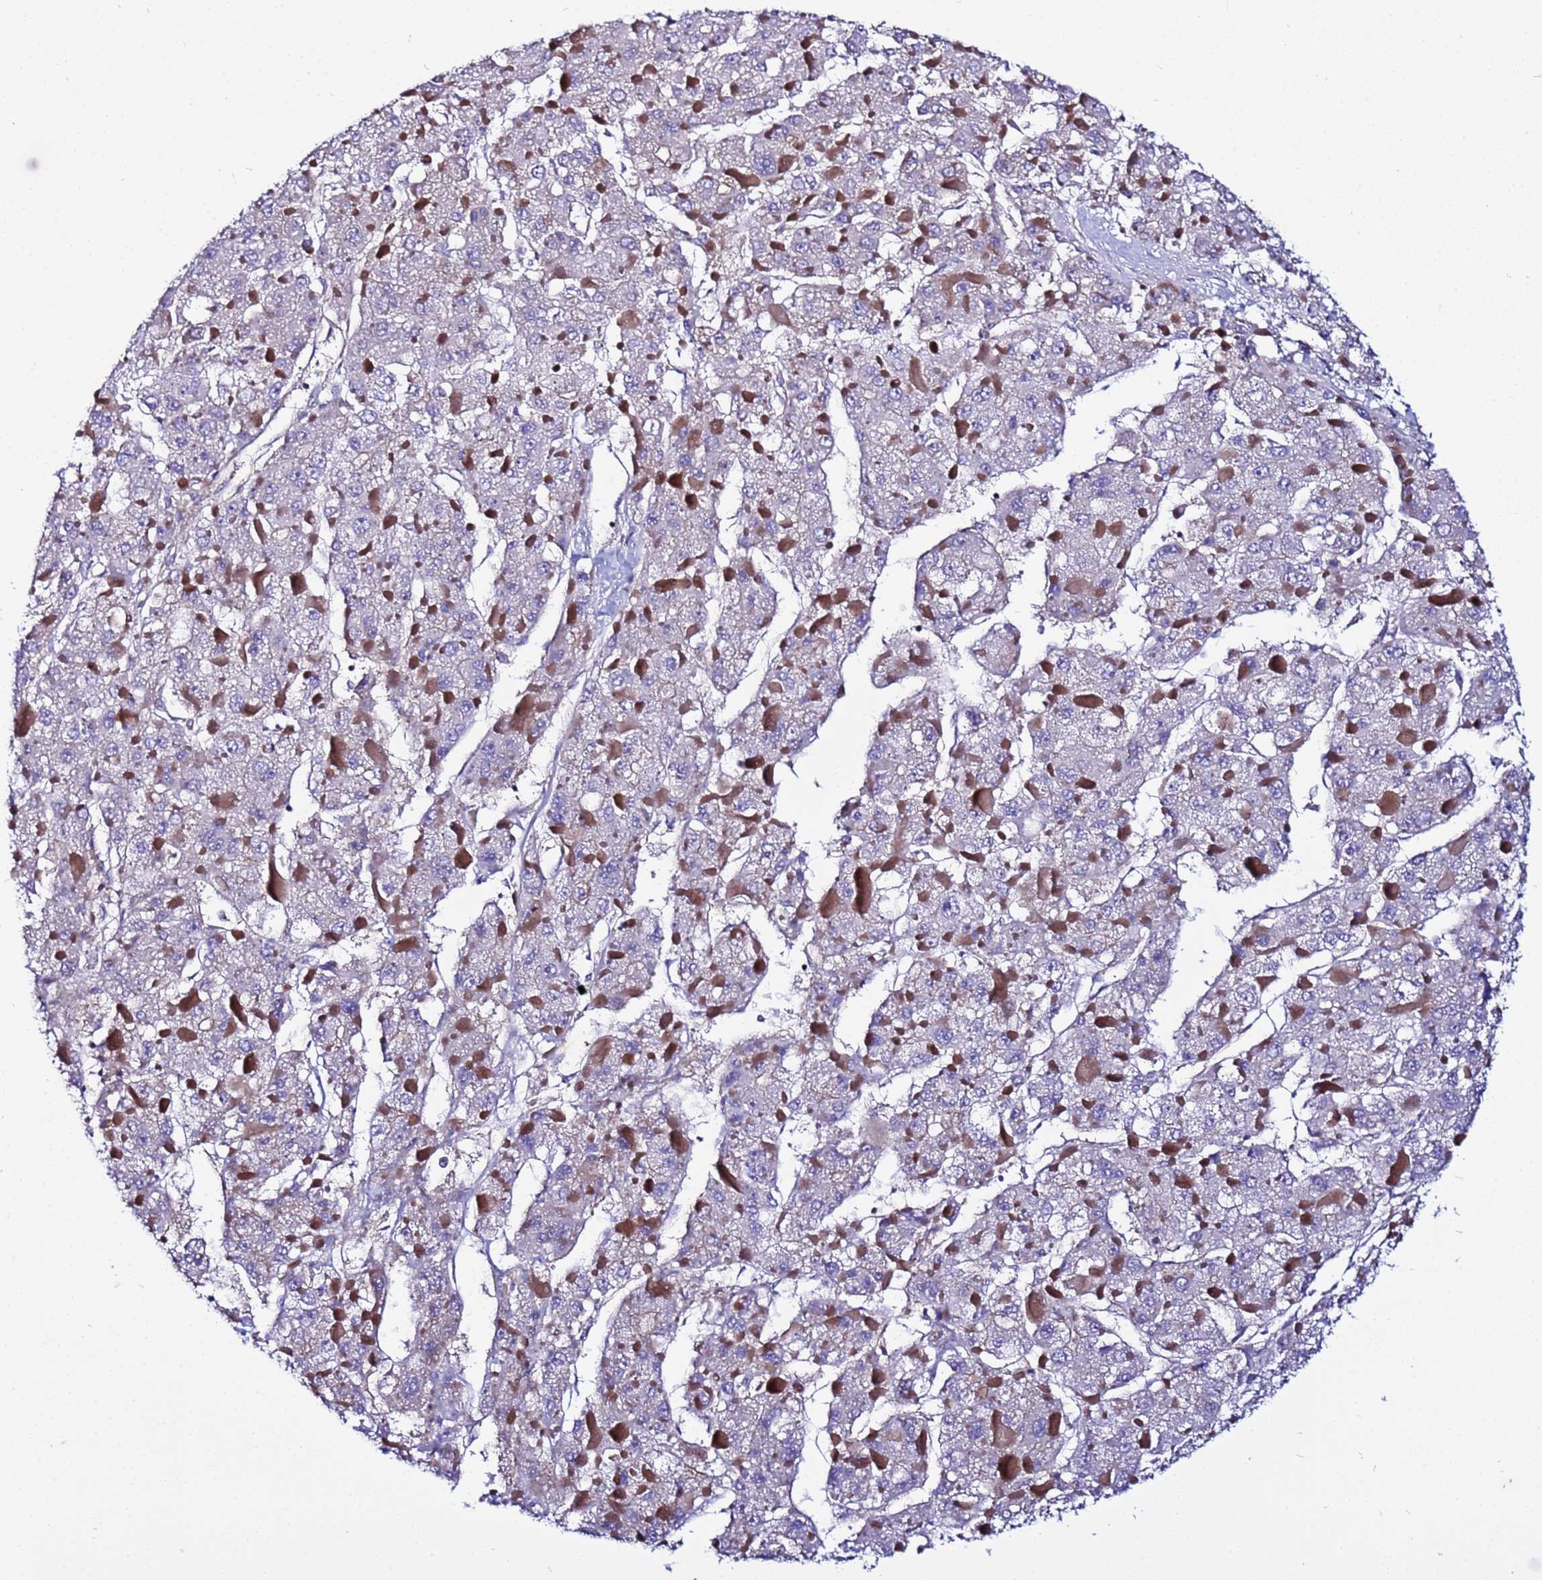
{"staining": {"intensity": "negative", "quantity": "none", "location": "none"}, "tissue": "liver cancer", "cell_type": "Tumor cells", "image_type": "cancer", "snomed": [{"axis": "morphology", "description": "Carcinoma, Hepatocellular, NOS"}, {"axis": "topography", "description": "Liver"}], "caption": "A high-resolution image shows immunohistochemistry (IHC) staining of liver cancer (hepatocellular carcinoma), which demonstrates no significant expression in tumor cells. The staining is performed using DAB (3,3'-diaminobenzidine) brown chromogen with nuclei counter-stained in using hematoxylin.", "gene": "STK38", "patient": {"sex": "female", "age": 73}}